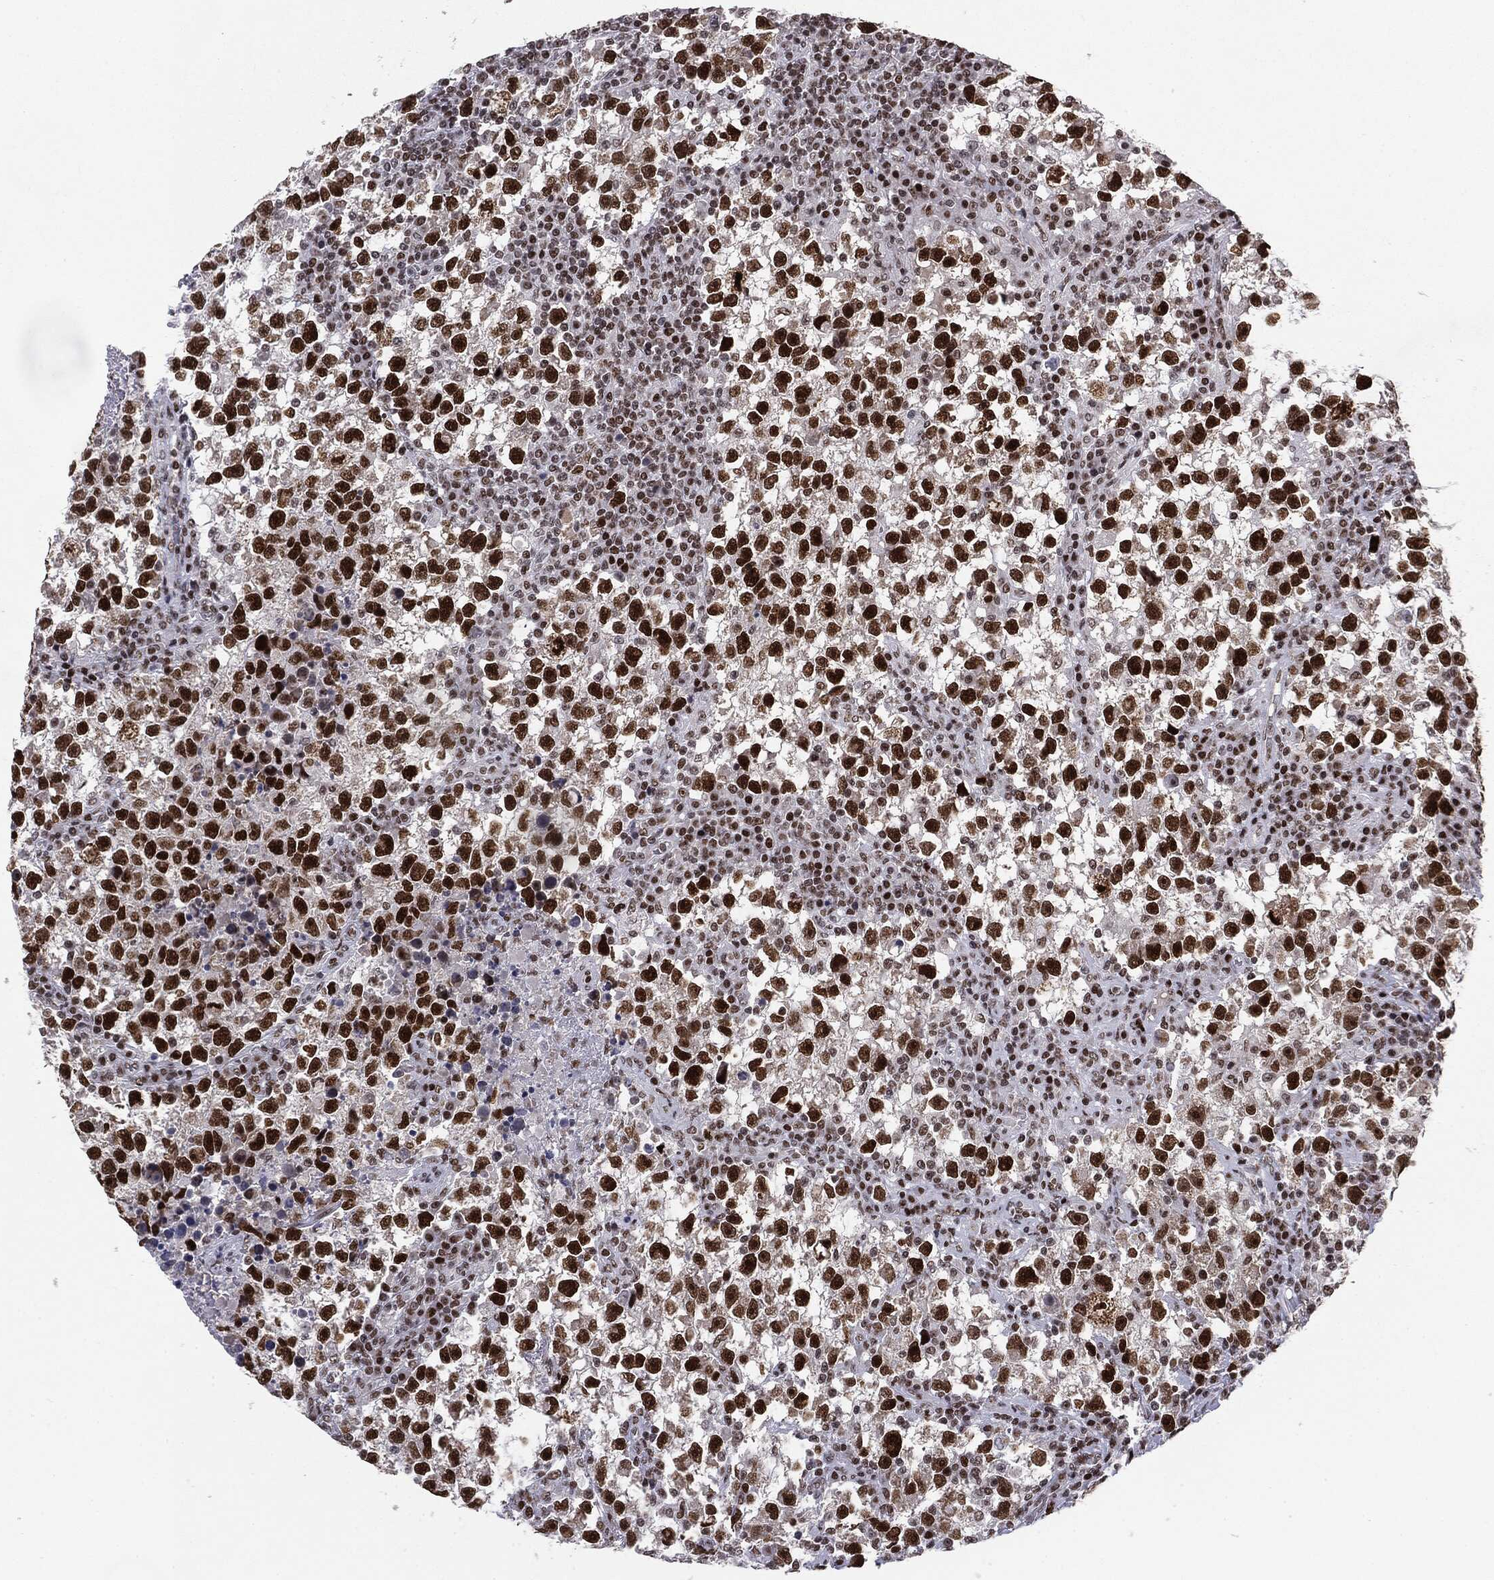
{"staining": {"intensity": "strong", "quantity": ">75%", "location": "nuclear"}, "tissue": "testis cancer", "cell_type": "Tumor cells", "image_type": "cancer", "snomed": [{"axis": "morphology", "description": "Seminoma, NOS"}, {"axis": "topography", "description": "Testis"}], "caption": "Immunohistochemical staining of human testis seminoma shows high levels of strong nuclear positivity in about >75% of tumor cells. (DAB (3,3'-diaminobenzidine) = brown stain, brightfield microscopy at high magnification).", "gene": "MDC1", "patient": {"sex": "male", "age": 47}}